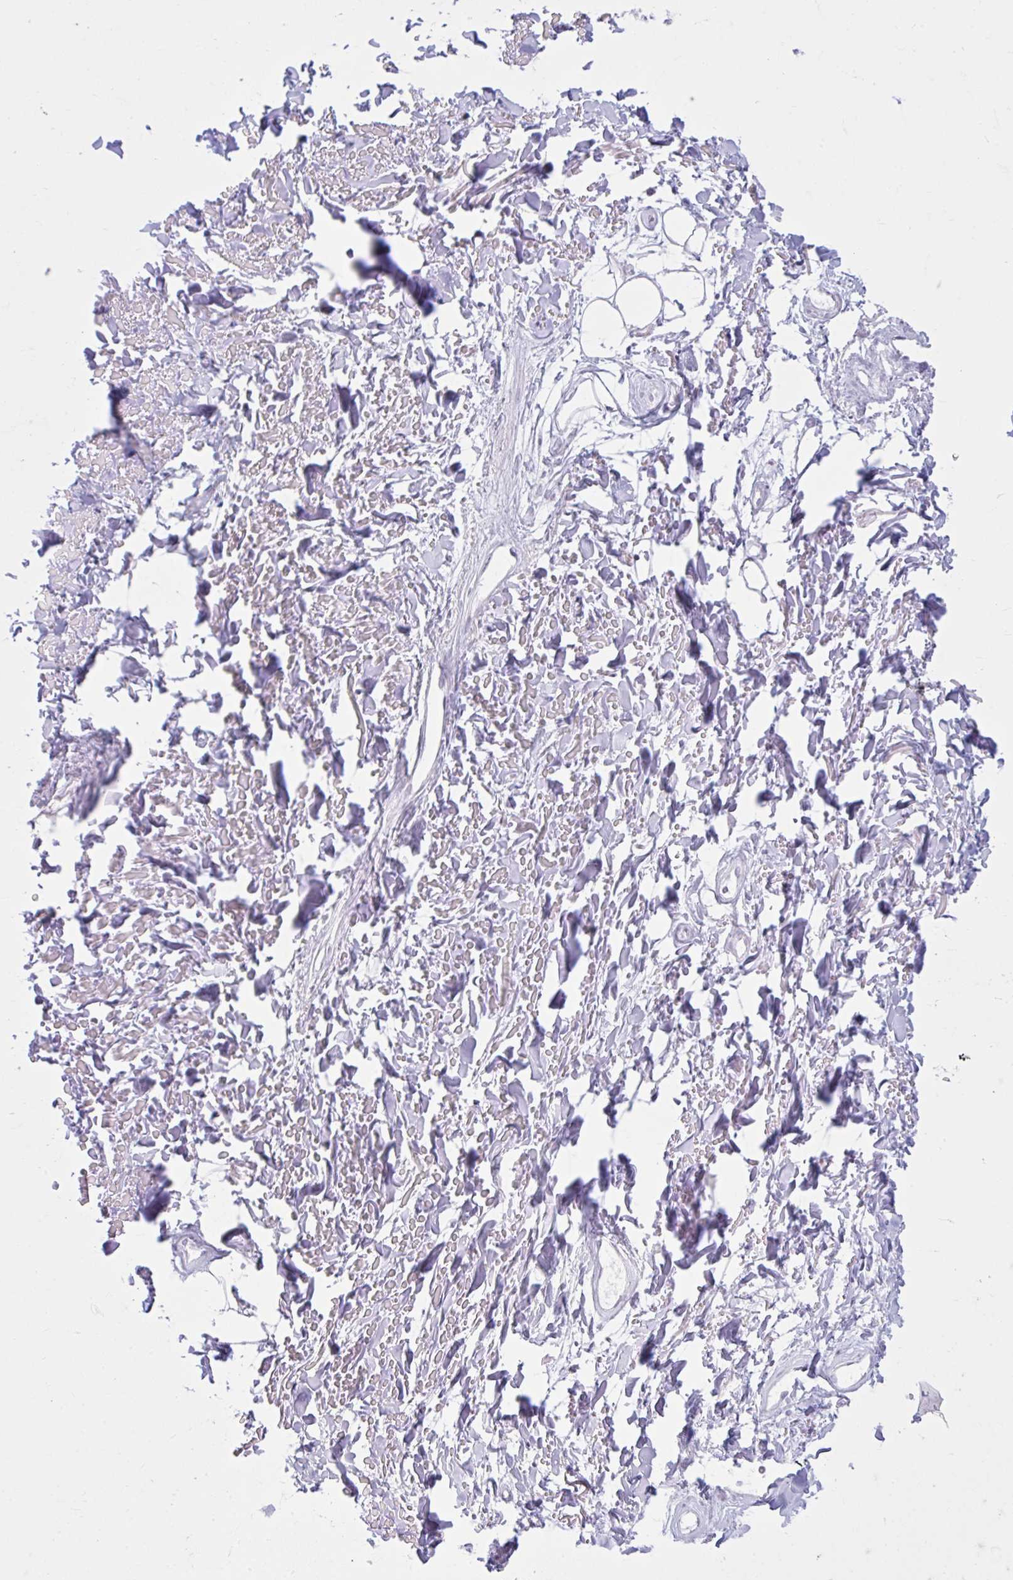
{"staining": {"intensity": "negative", "quantity": "none", "location": "none"}, "tissue": "adipose tissue", "cell_type": "Adipocytes", "image_type": "normal", "snomed": [{"axis": "morphology", "description": "Normal tissue, NOS"}, {"axis": "topography", "description": "Cartilage tissue"}], "caption": "Immunohistochemistry (IHC) histopathology image of unremarkable adipose tissue: human adipose tissue stained with DAB exhibits no significant protein expression in adipocytes. (Stains: DAB (3,3'-diaminobenzidine) immunohistochemistry with hematoxylin counter stain, Microscopy: brightfield microscopy at high magnification).", "gene": "CEP120", "patient": {"sex": "male", "age": 57}}